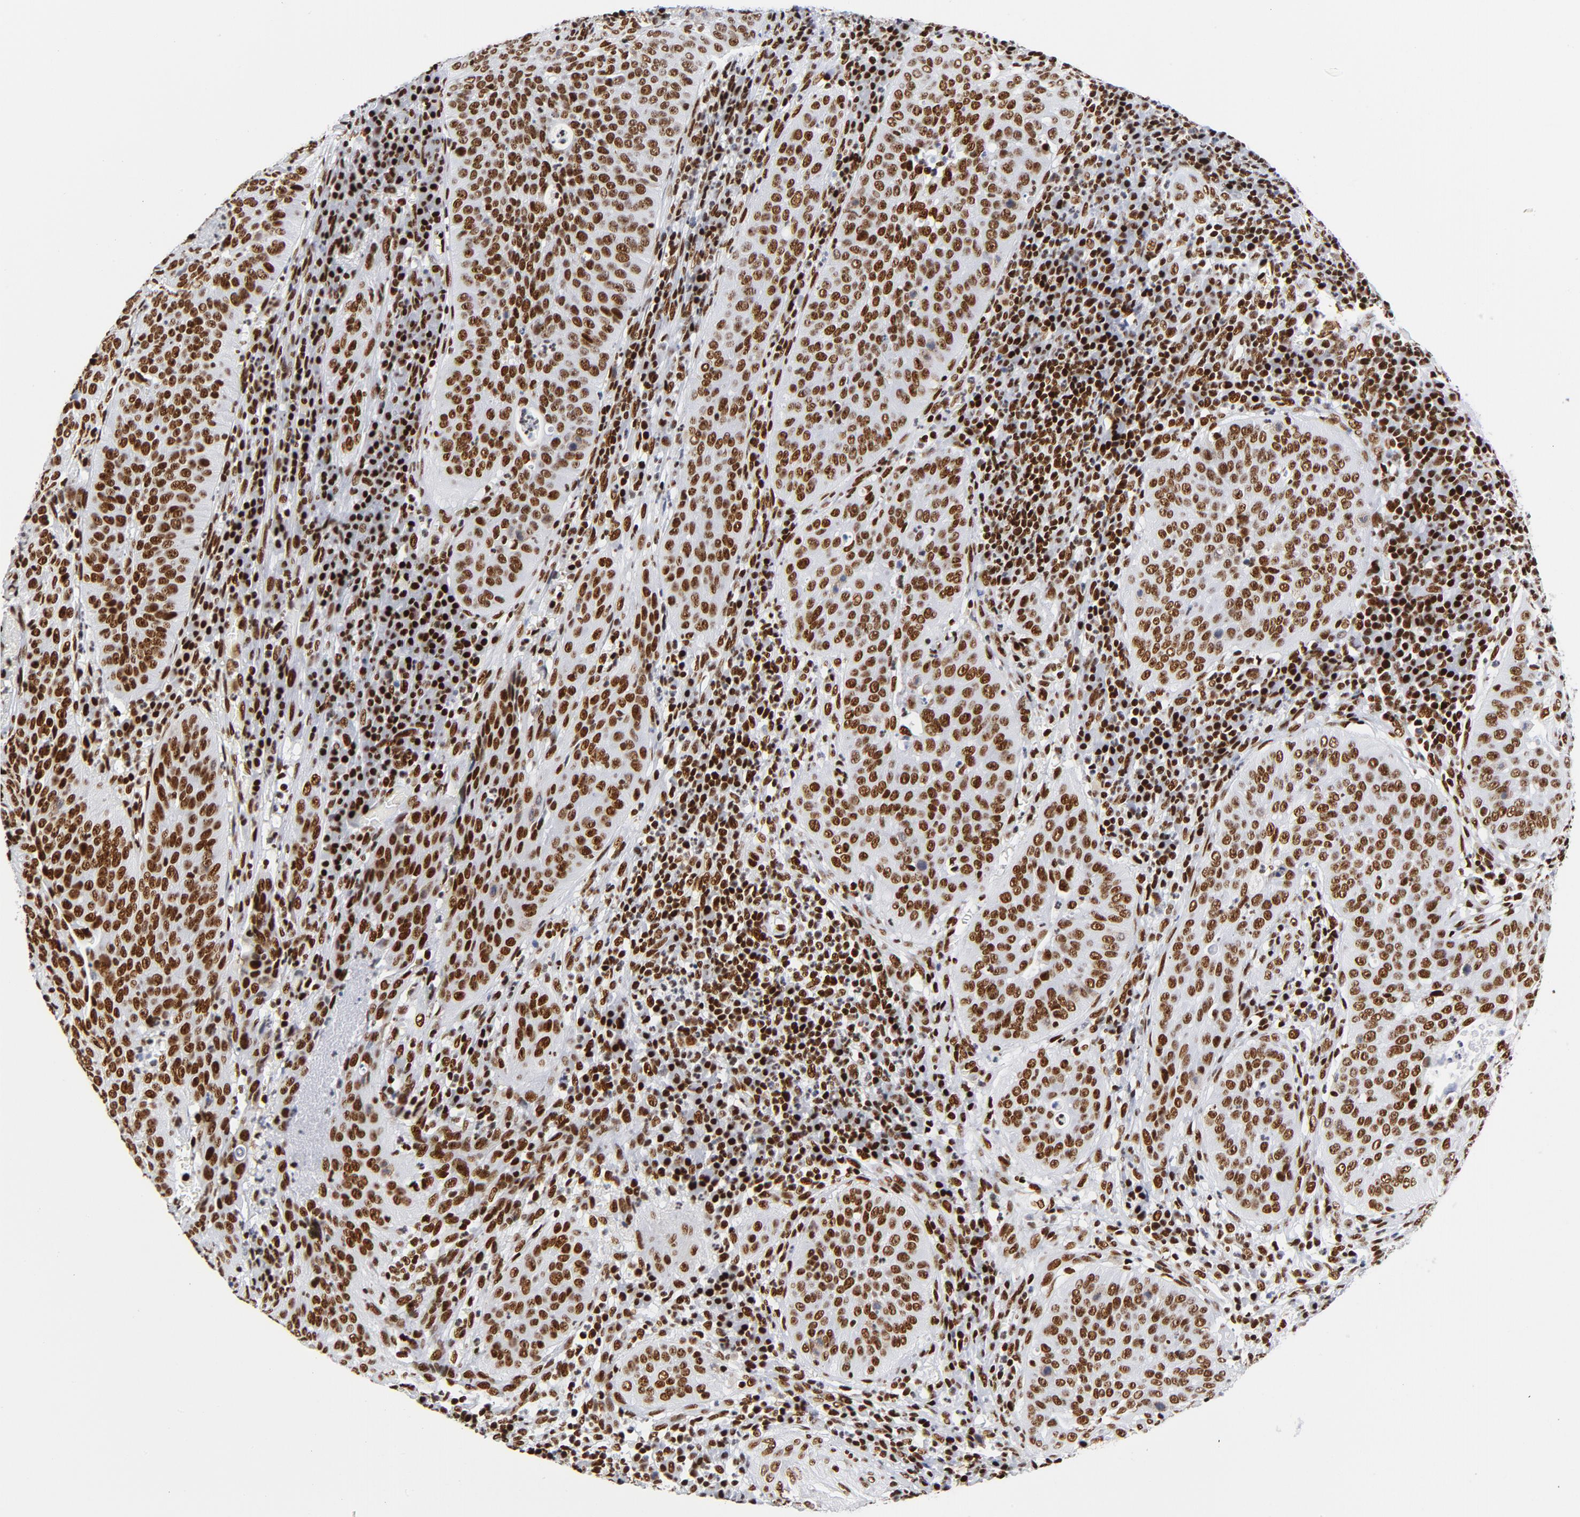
{"staining": {"intensity": "strong", "quantity": ">75%", "location": "nuclear"}, "tissue": "cervical cancer", "cell_type": "Tumor cells", "image_type": "cancer", "snomed": [{"axis": "morphology", "description": "Squamous cell carcinoma, NOS"}, {"axis": "topography", "description": "Cervix"}], "caption": "Cervical cancer was stained to show a protein in brown. There is high levels of strong nuclear staining in approximately >75% of tumor cells.", "gene": "XRCC5", "patient": {"sex": "female", "age": 39}}